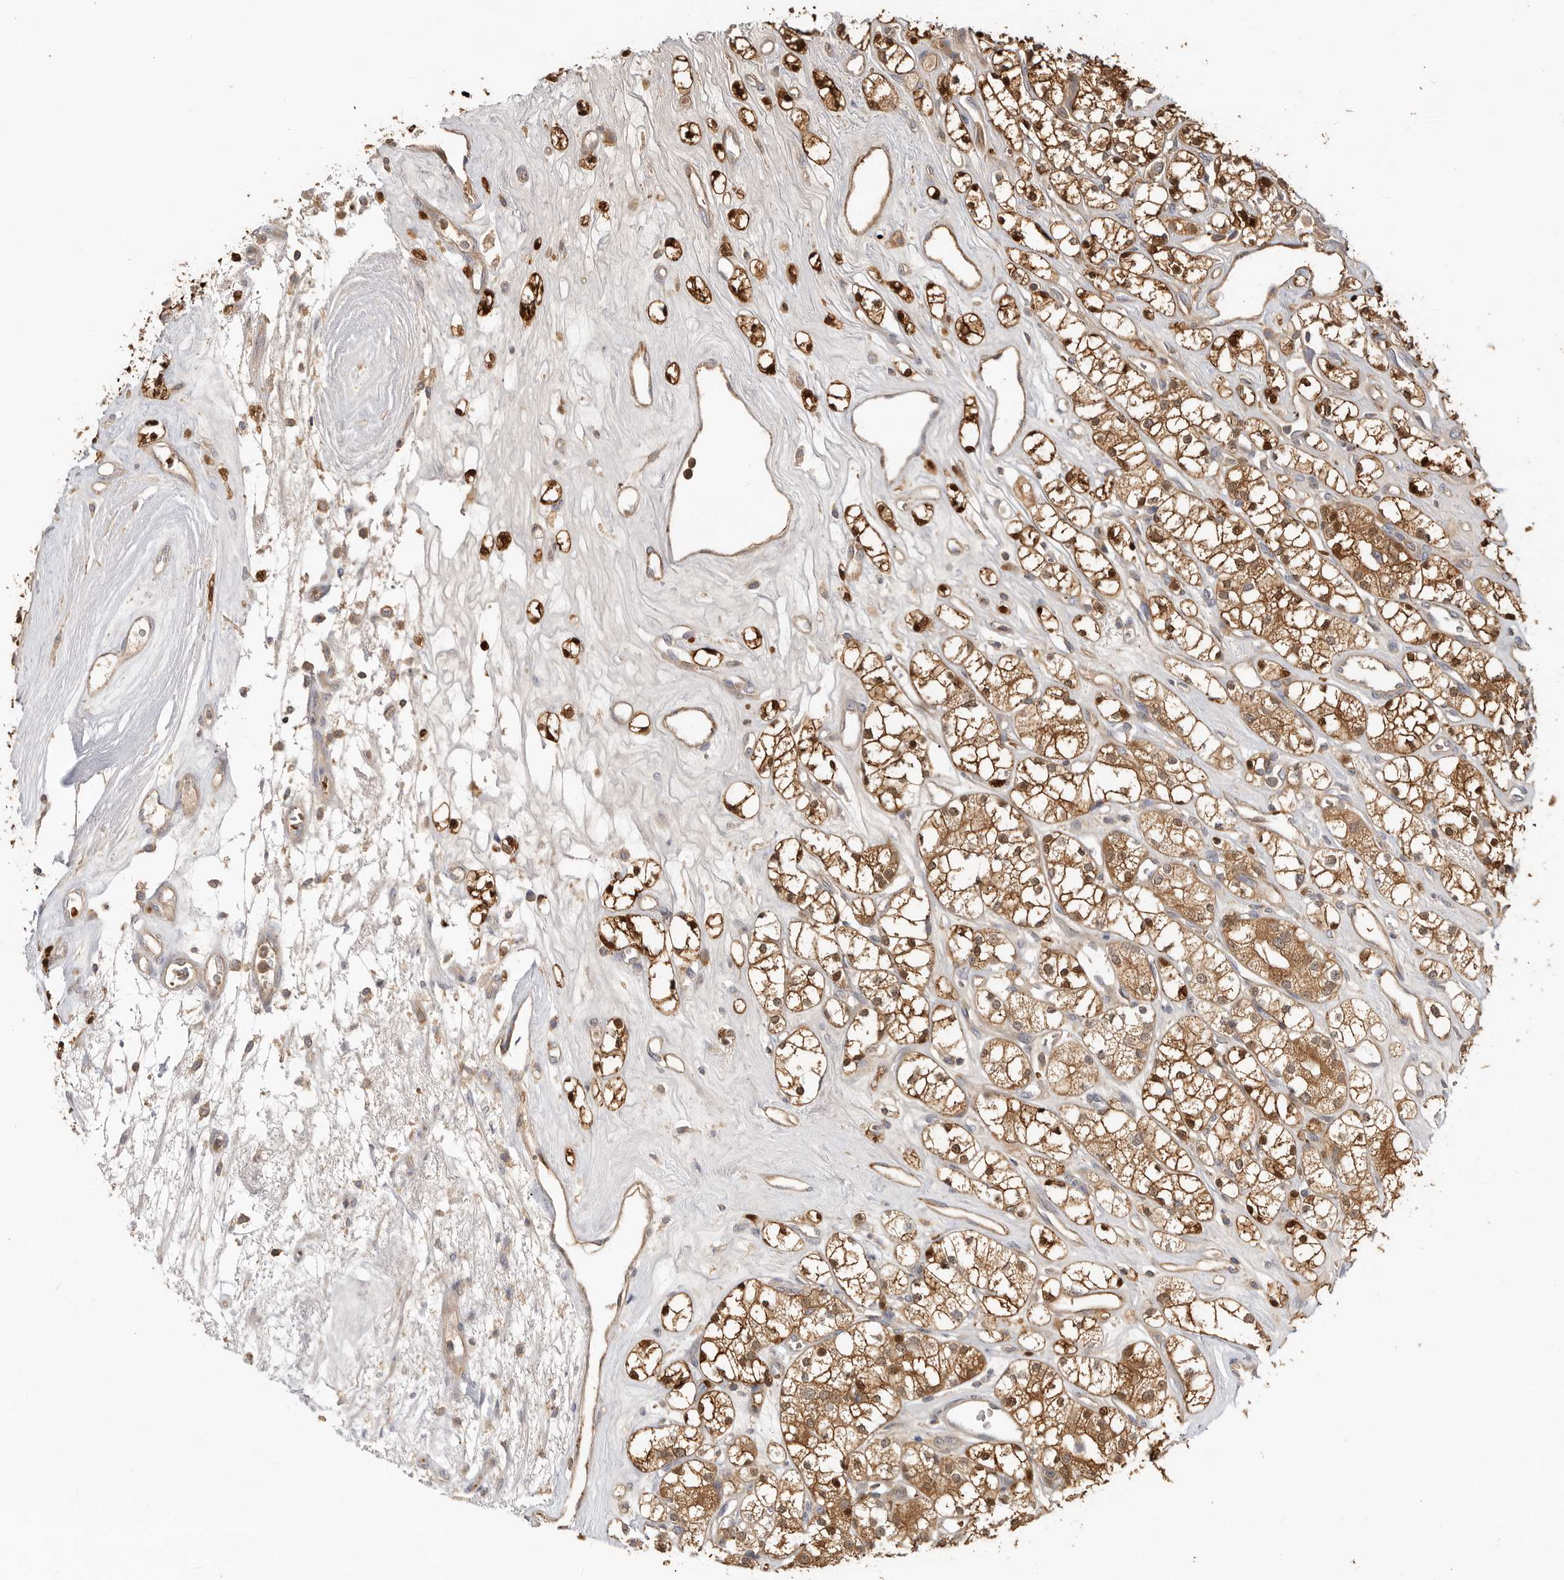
{"staining": {"intensity": "strong", "quantity": ">75%", "location": "cytoplasmic/membranous,nuclear"}, "tissue": "renal cancer", "cell_type": "Tumor cells", "image_type": "cancer", "snomed": [{"axis": "morphology", "description": "Adenocarcinoma, NOS"}, {"axis": "topography", "description": "Kidney"}], "caption": "High-magnification brightfield microscopy of renal cancer (adenocarcinoma) stained with DAB (3,3'-diaminobenzidine) (brown) and counterstained with hematoxylin (blue). tumor cells exhibit strong cytoplasmic/membranous and nuclear expression is appreciated in about>75% of cells.", "gene": "CLDN12", "patient": {"sex": "male", "age": 77}}